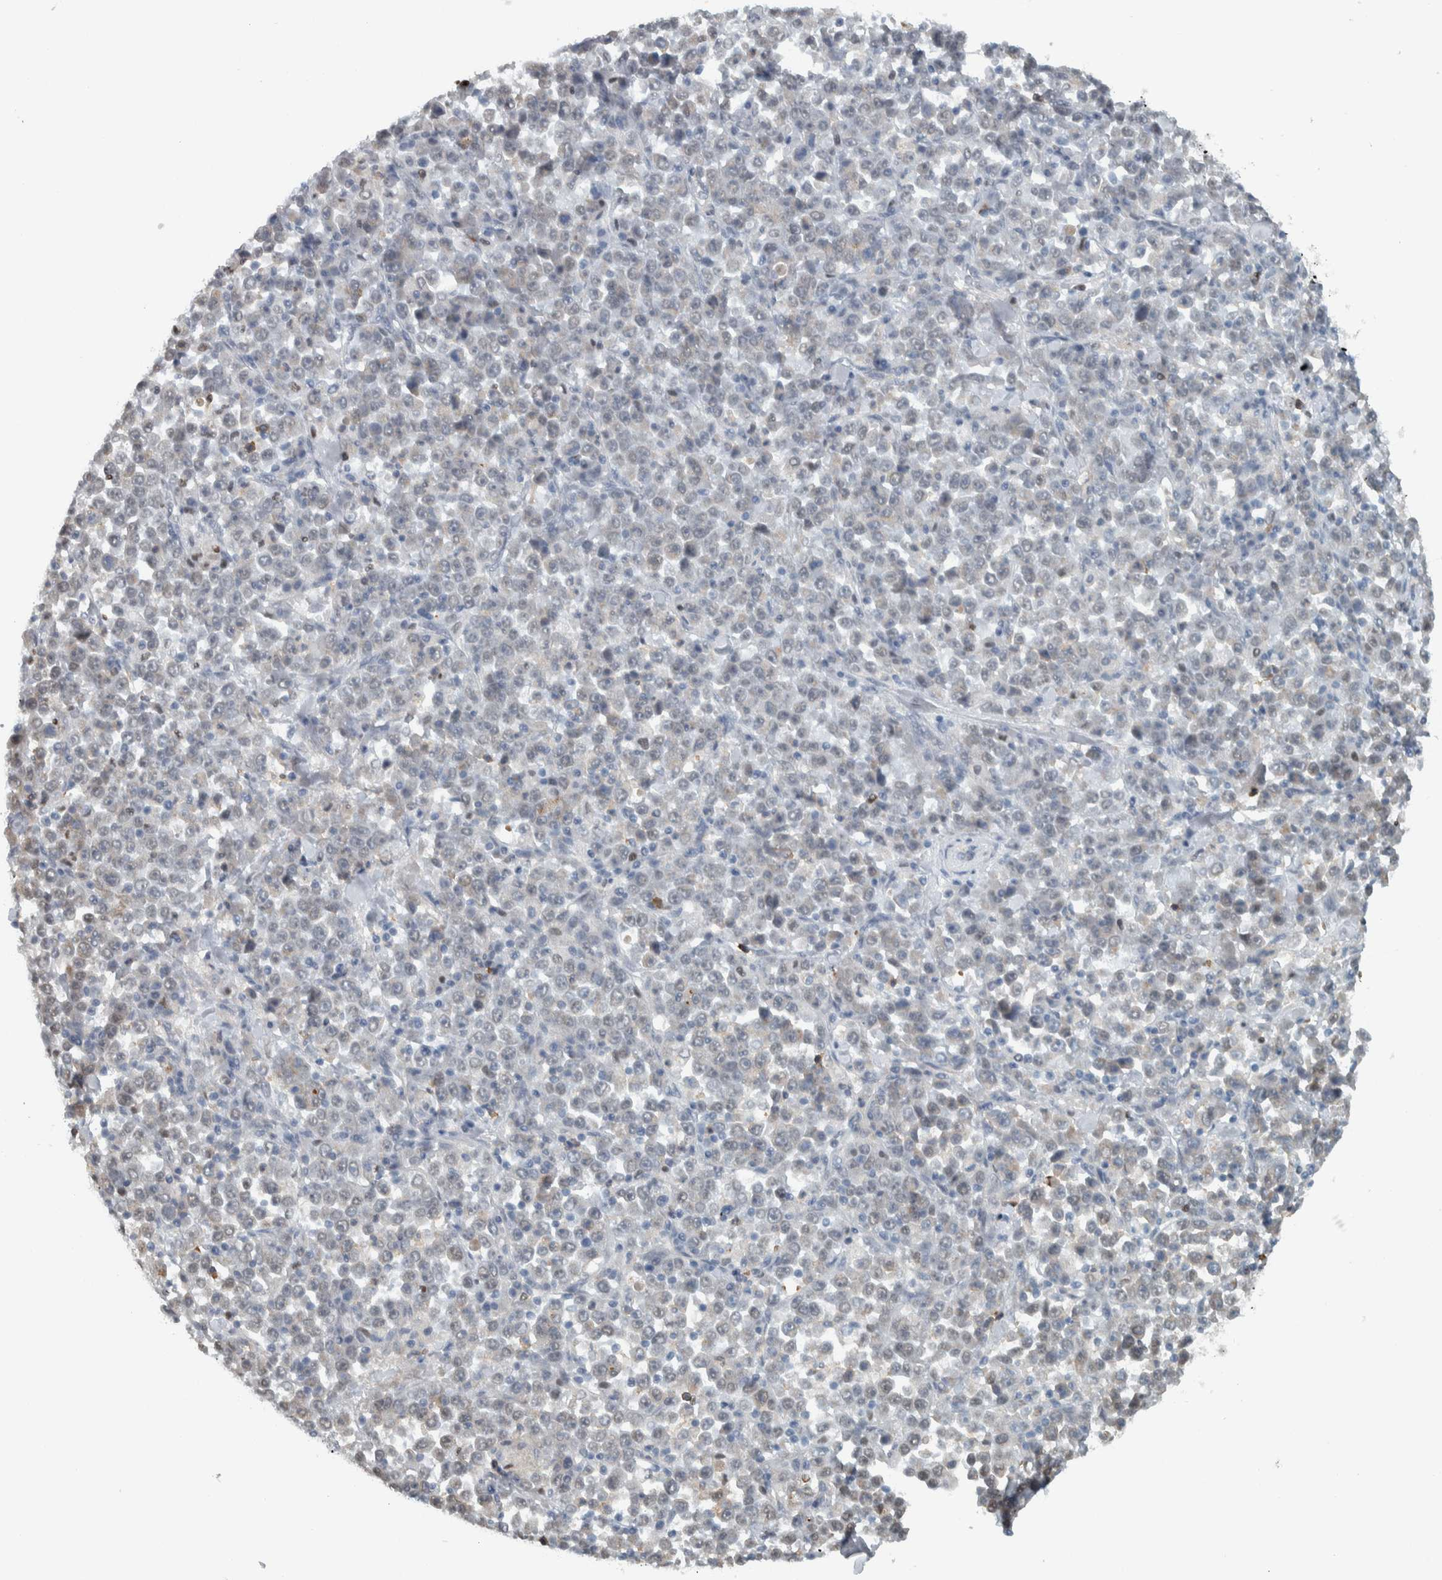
{"staining": {"intensity": "negative", "quantity": "none", "location": "none"}, "tissue": "stomach cancer", "cell_type": "Tumor cells", "image_type": "cancer", "snomed": [{"axis": "morphology", "description": "Normal tissue, NOS"}, {"axis": "morphology", "description": "Adenocarcinoma, NOS"}, {"axis": "topography", "description": "Stomach, upper"}, {"axis": "topography", "description": "Stomach"}], "caption": "Immunohistochemistry micrograph of human stomach adenocarcinoma stained for a protein (brown), which reveals no positivity in tumor cells. (DAB IHC visualized using brightfield microscopy, high magnification).", "gene": "ADPRM", "patient": {"sex": "male", "age": 59}}